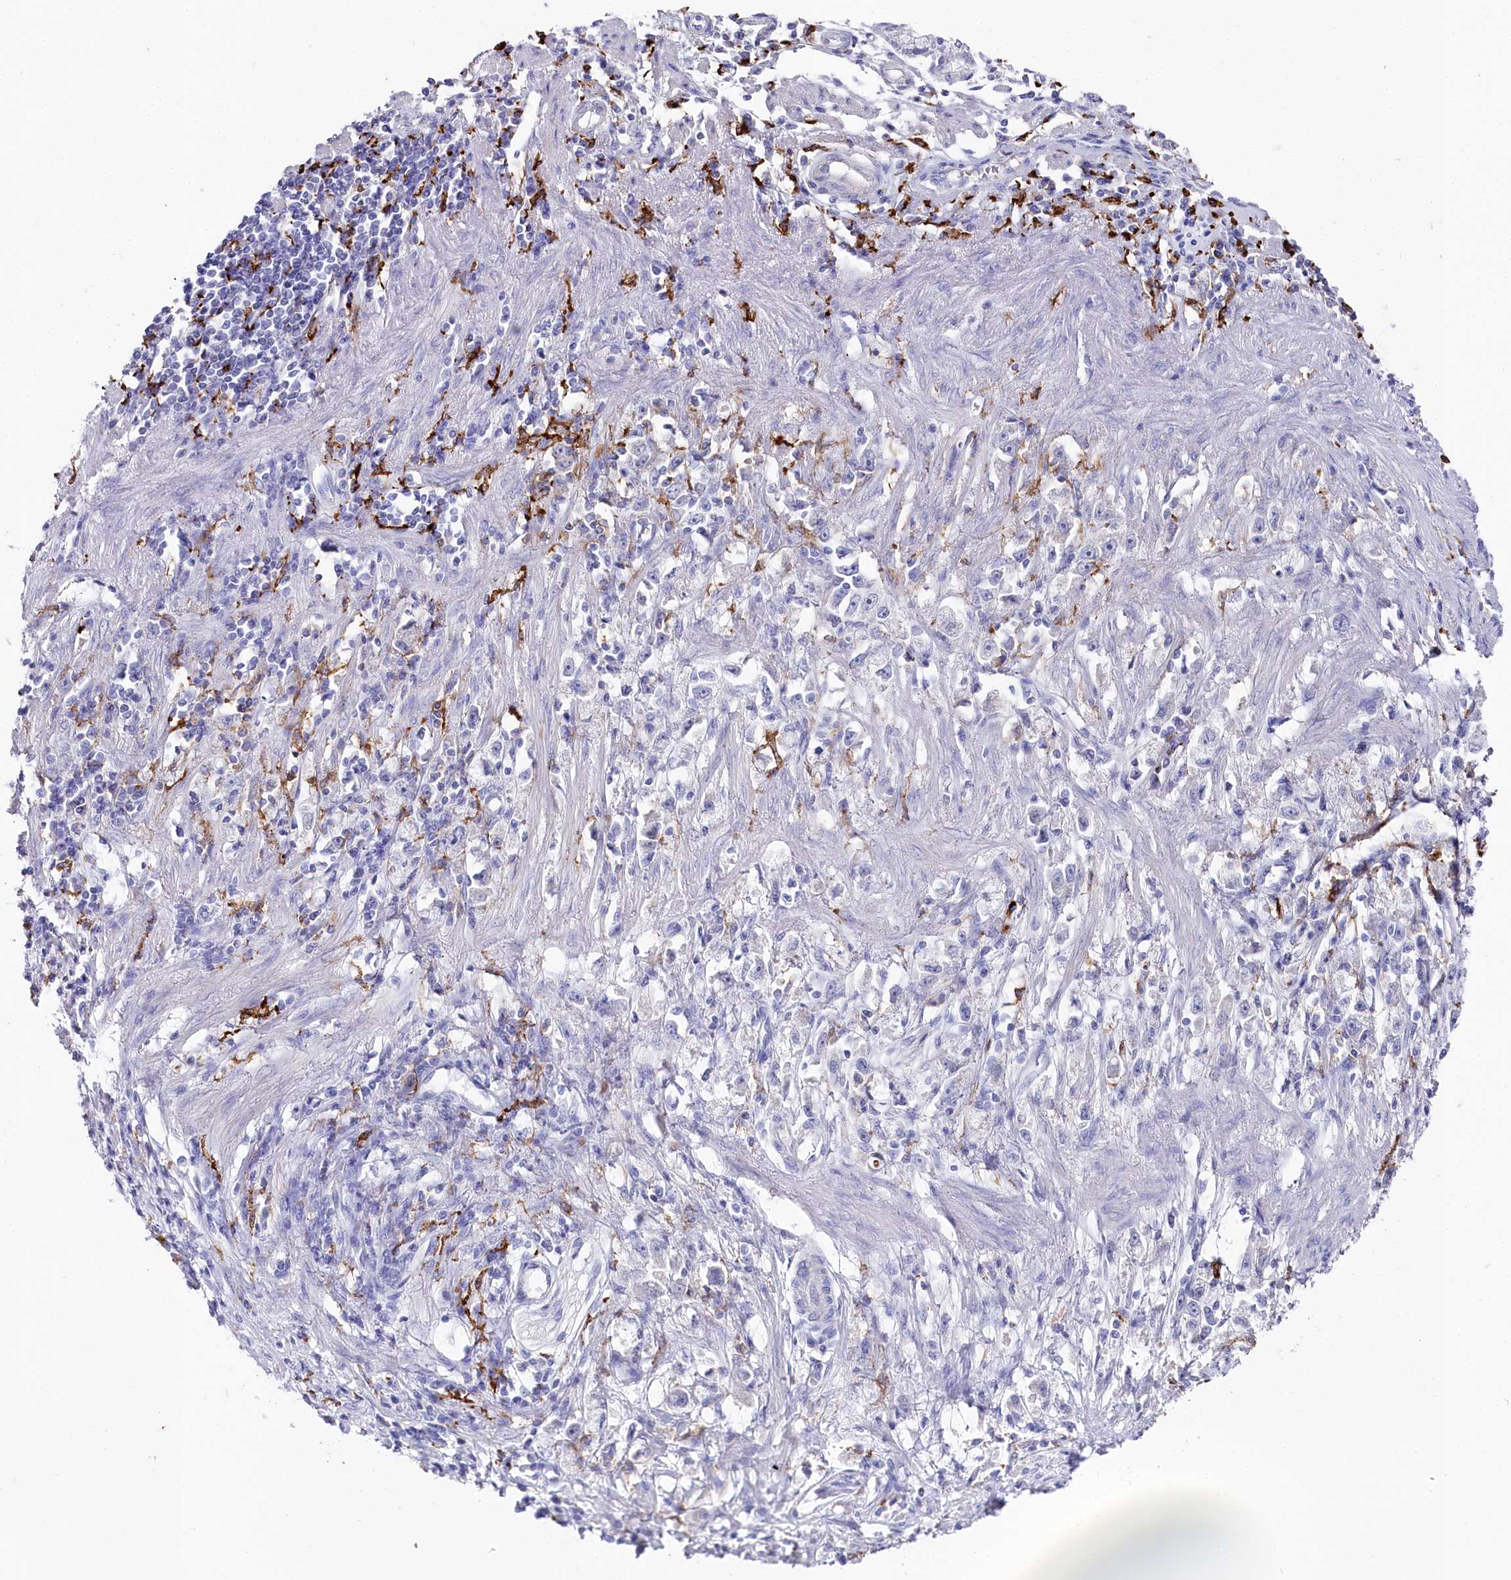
{"staining": {"intensity": "negative", "quantity": "none", "location": "none"}, "tissue": "stomach cancer", "cell_type": "Tumor cells", "image_type": "cancer", "snomed": [{"axis": "morphology", "description": "Adenocarcinoma, NOS"}, {"axis": "topography", "description": "Stomach"}], "caption": "The image exhibits no significant staining in tumor cells of stomach adenocarcinoma.", "gene": "CLEC4M", "patient": {"sex": "female", "age": 59}}